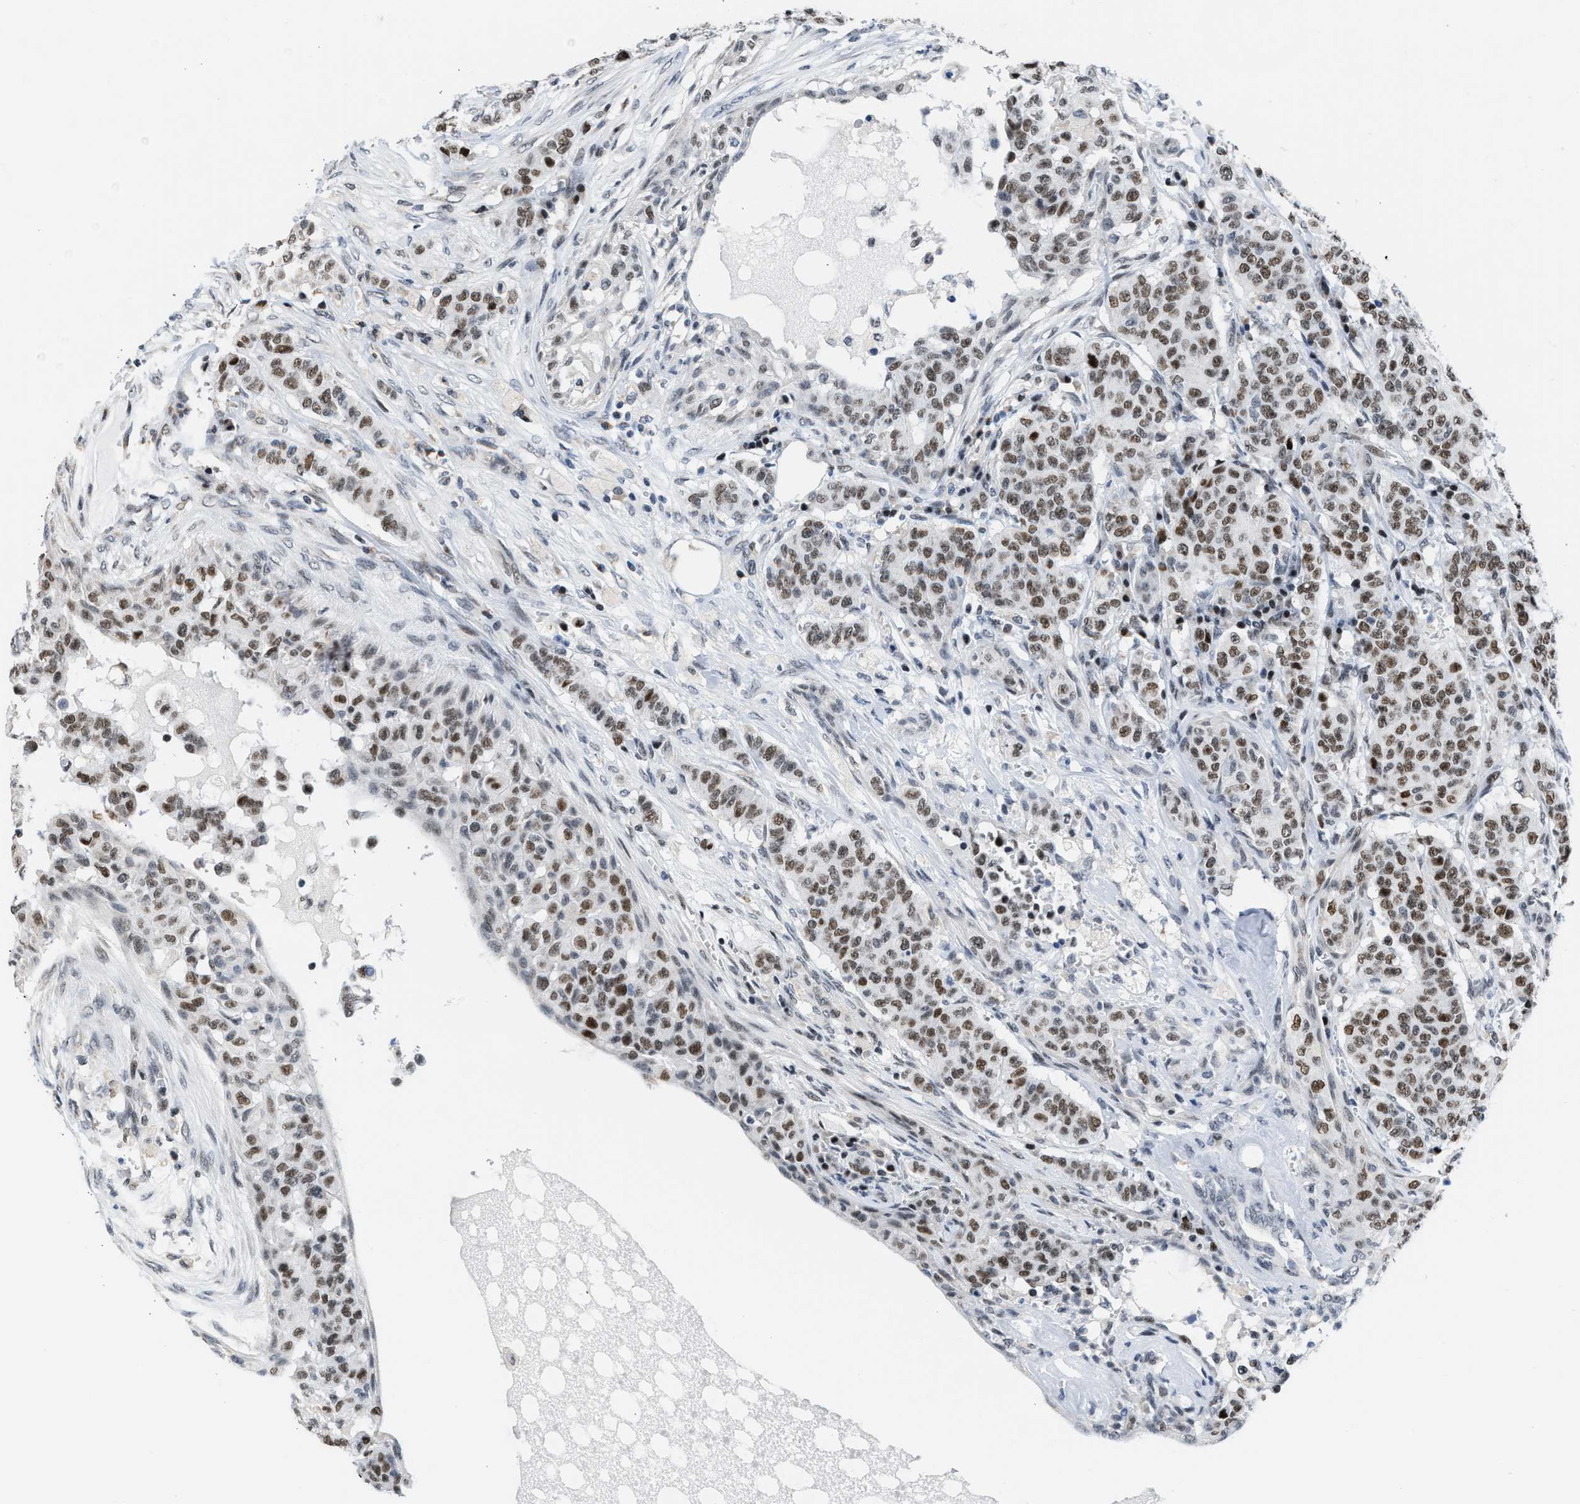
{"staining": {"intensity": "moderate", "quantity": ">75%", "location": "nuclear"}, "tissue": "breast cancer", "cell_type": "Tumor cells", "image_type": "cancer", "snomed": [{"axis": "morphology", "description": "Normal tissue, NOS"}, {"axis": "morphology", "description": "Duct carcinoma"}, {"axis": "topography", "description": "Breast"}], "caption": "Infiltrating ductal carcinoma (breast) was stained to show a protein in brown. There is medium levels of moderate nuclear positivity in approximately >75% of tumor cells. The protein of interest is stained brown, and the nuclei are stained in blue (DAB (3,3'-diaminobenzidine) IHC with brightfield microscopy, high magnification).", "gene": "TERF2IP", "patient": {"sex": "female", "age": 40}}